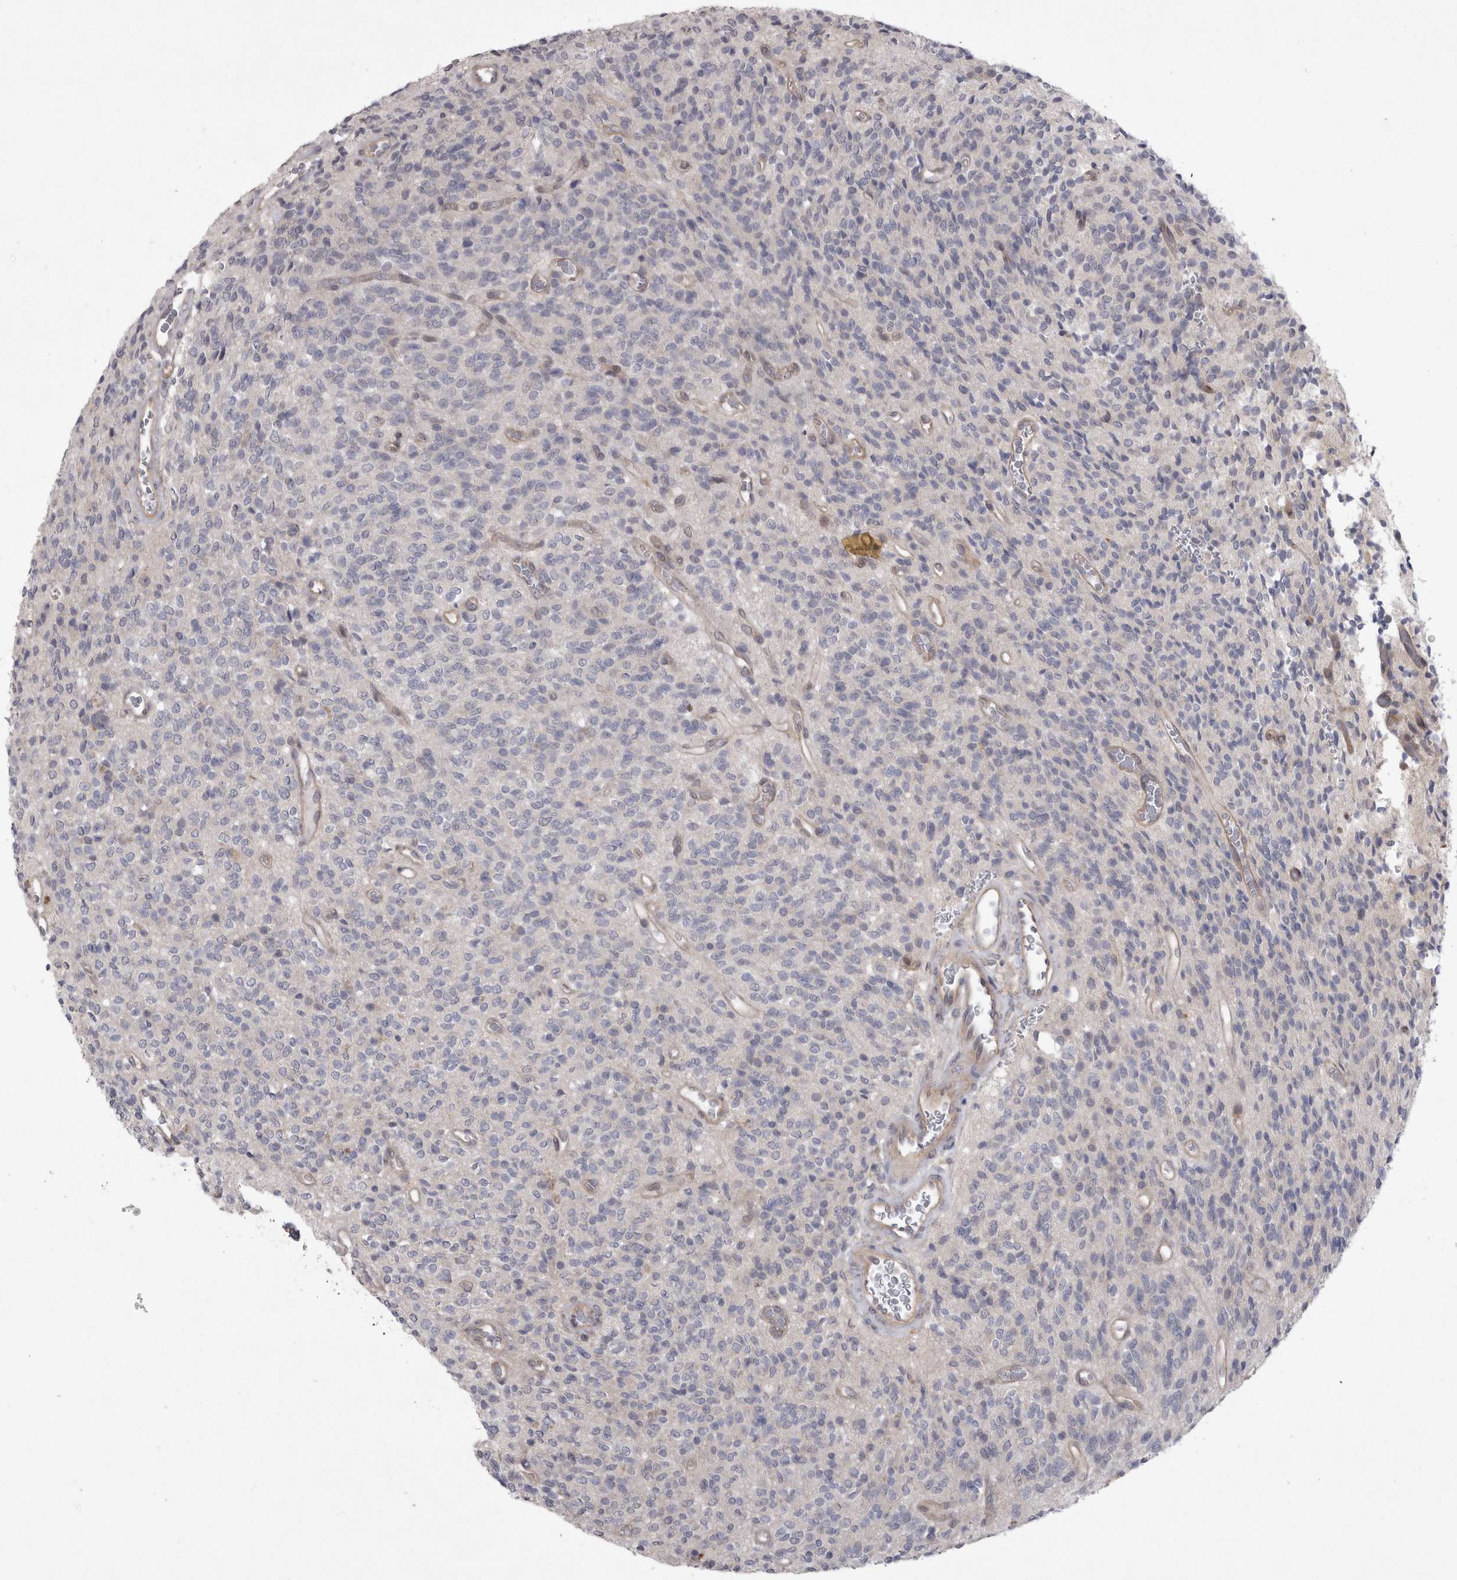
{"staining": {"intensity": "negative", "quantity": "none", "location": "none"}, "tissue": "glioma", "cell_type": "Tumor cells", "image_type": "cancer", "snomed": [{"axis": "morphology", "description": "Glioma, malignant, High grade"}, {"axis": "topography", "description": "Brain"}], "caption": "A histopathology image of human malignant glioma (high-grade) is negative for staining in tumor cells.", "gene": "CTBS", "patient": {"sex": "male", "age": 34}}